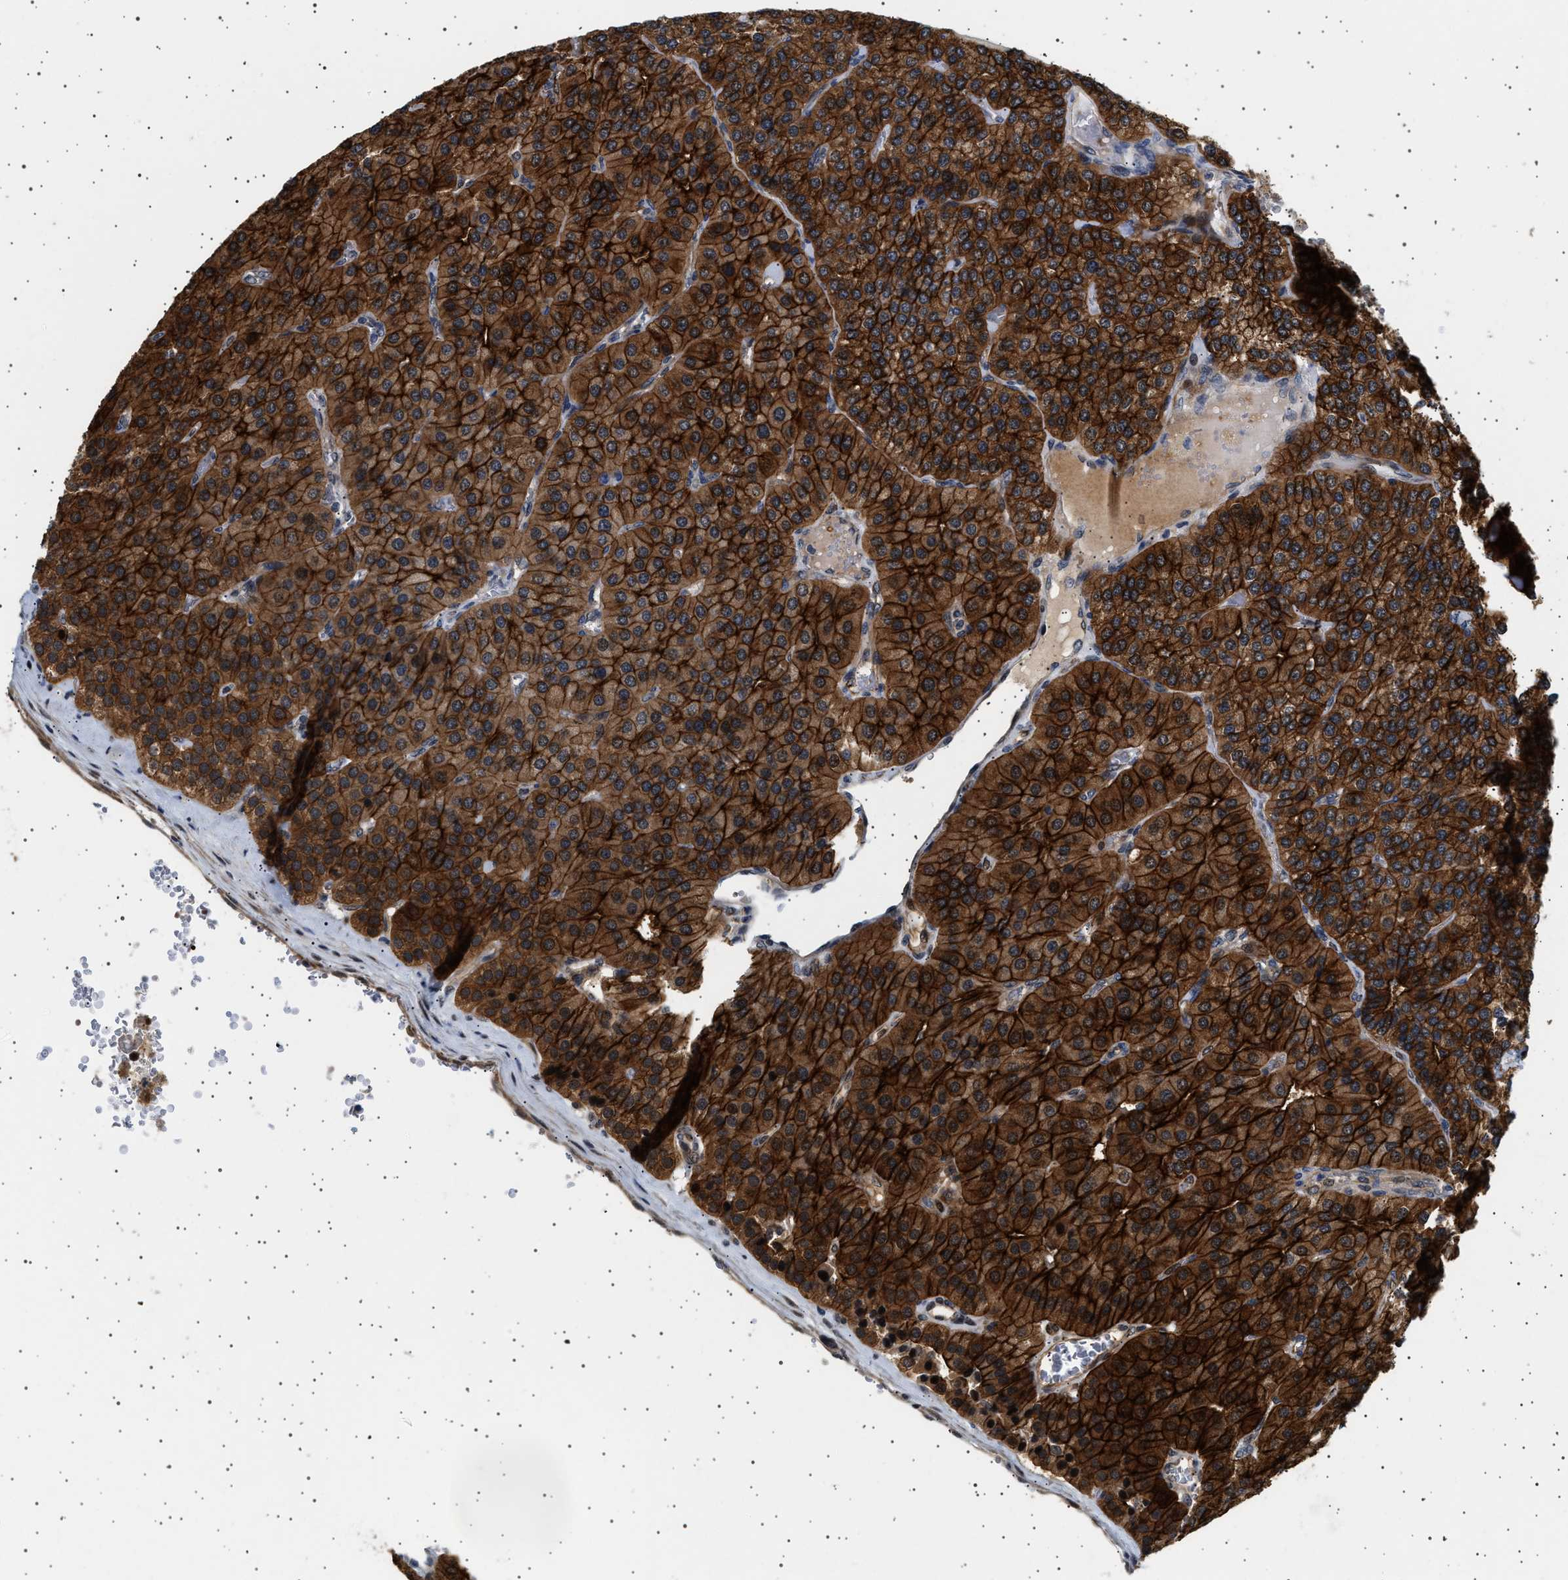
{"staining": {"intensity": "strong", "quantity": ">75%", "location": "cytoplasmic/membranous"}, "tissue": "parathyroid gland", "cell_type": "Glandular cells", "image_type": "normal", "snomed": [{"axis": "morphology", "description": "Normal tissue, NOS"}, {"axis": "morphology", "description": "Adenoma, NOS"}, {"axis": "topography", "description": "Parathyroid gland"}], "caption": "Immunohistochemistry (IHC) staining of benign parathyroid gland, which displays high levels of strong cytoplasmic/membranous staining in approximately >75% of glandular cells indicating strong cytoplasmic/membranous protein staining. The staining was performed using DAB (brown) for protein detection and nuclei were counterstained in hematoxylin (blue).", "gene": "BAG3", "patient": {"sex": "female", "age": 86}}